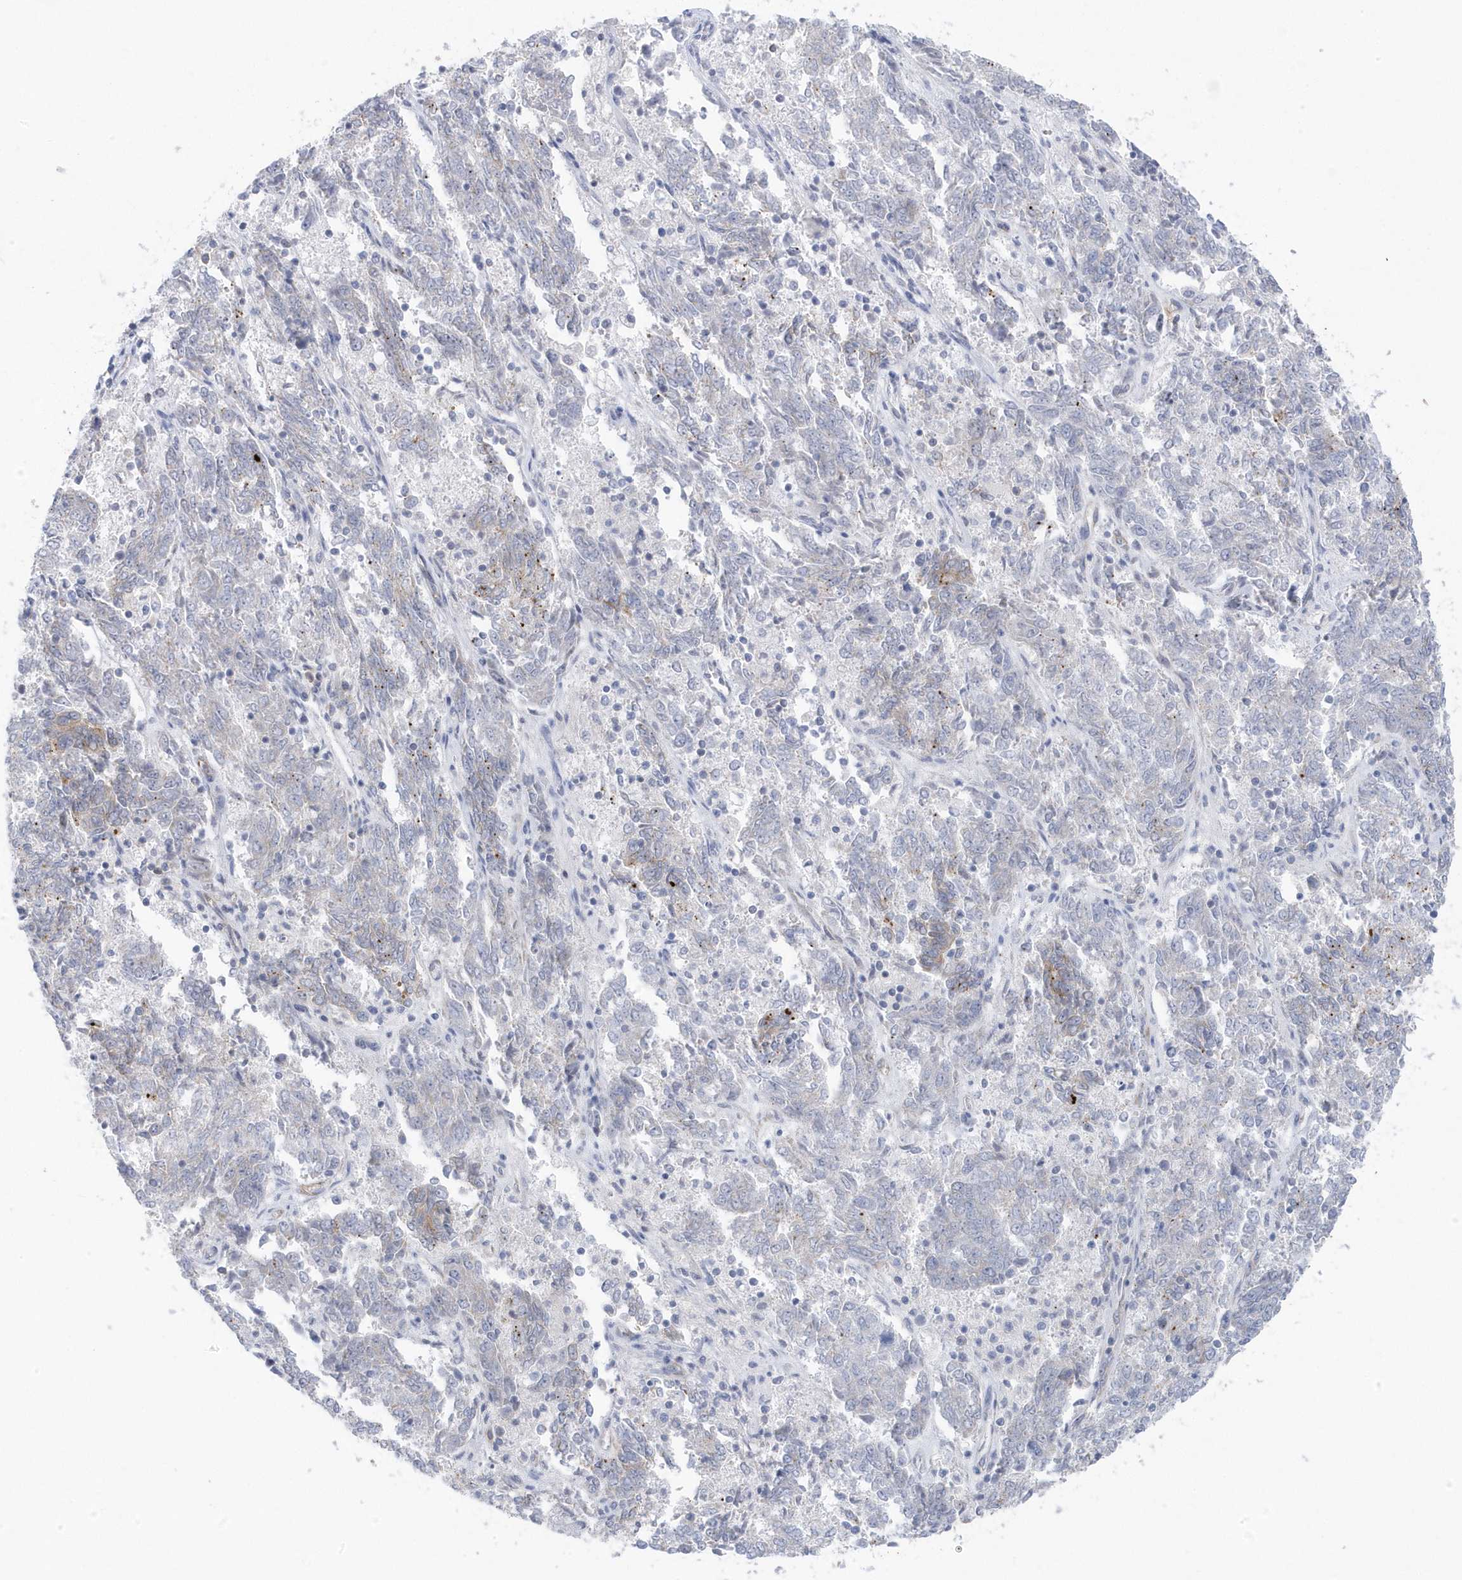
{"staining": {"intensity": "weak", "quantity": "<25%", "location": "cytoplasmic/membranous"}, "tissue": "endometrial cancer", "cell_type": "Tumor cells", "image_type": "cancer", "snomed": [{"axis": "morphology", "description": "Adenocarcinoma, NOS"}, {"axis": "topography", "description": "Endometrium"}], "caption": "DAB immunohistochemical staining of adenocarcinoma (endometrial) exhibits no significant expression in tumor cells. (IHC, brightfield microscopy, high magnification).", "gene": "ANAPC1", "patient": {"sex": "female", "age": 80}}